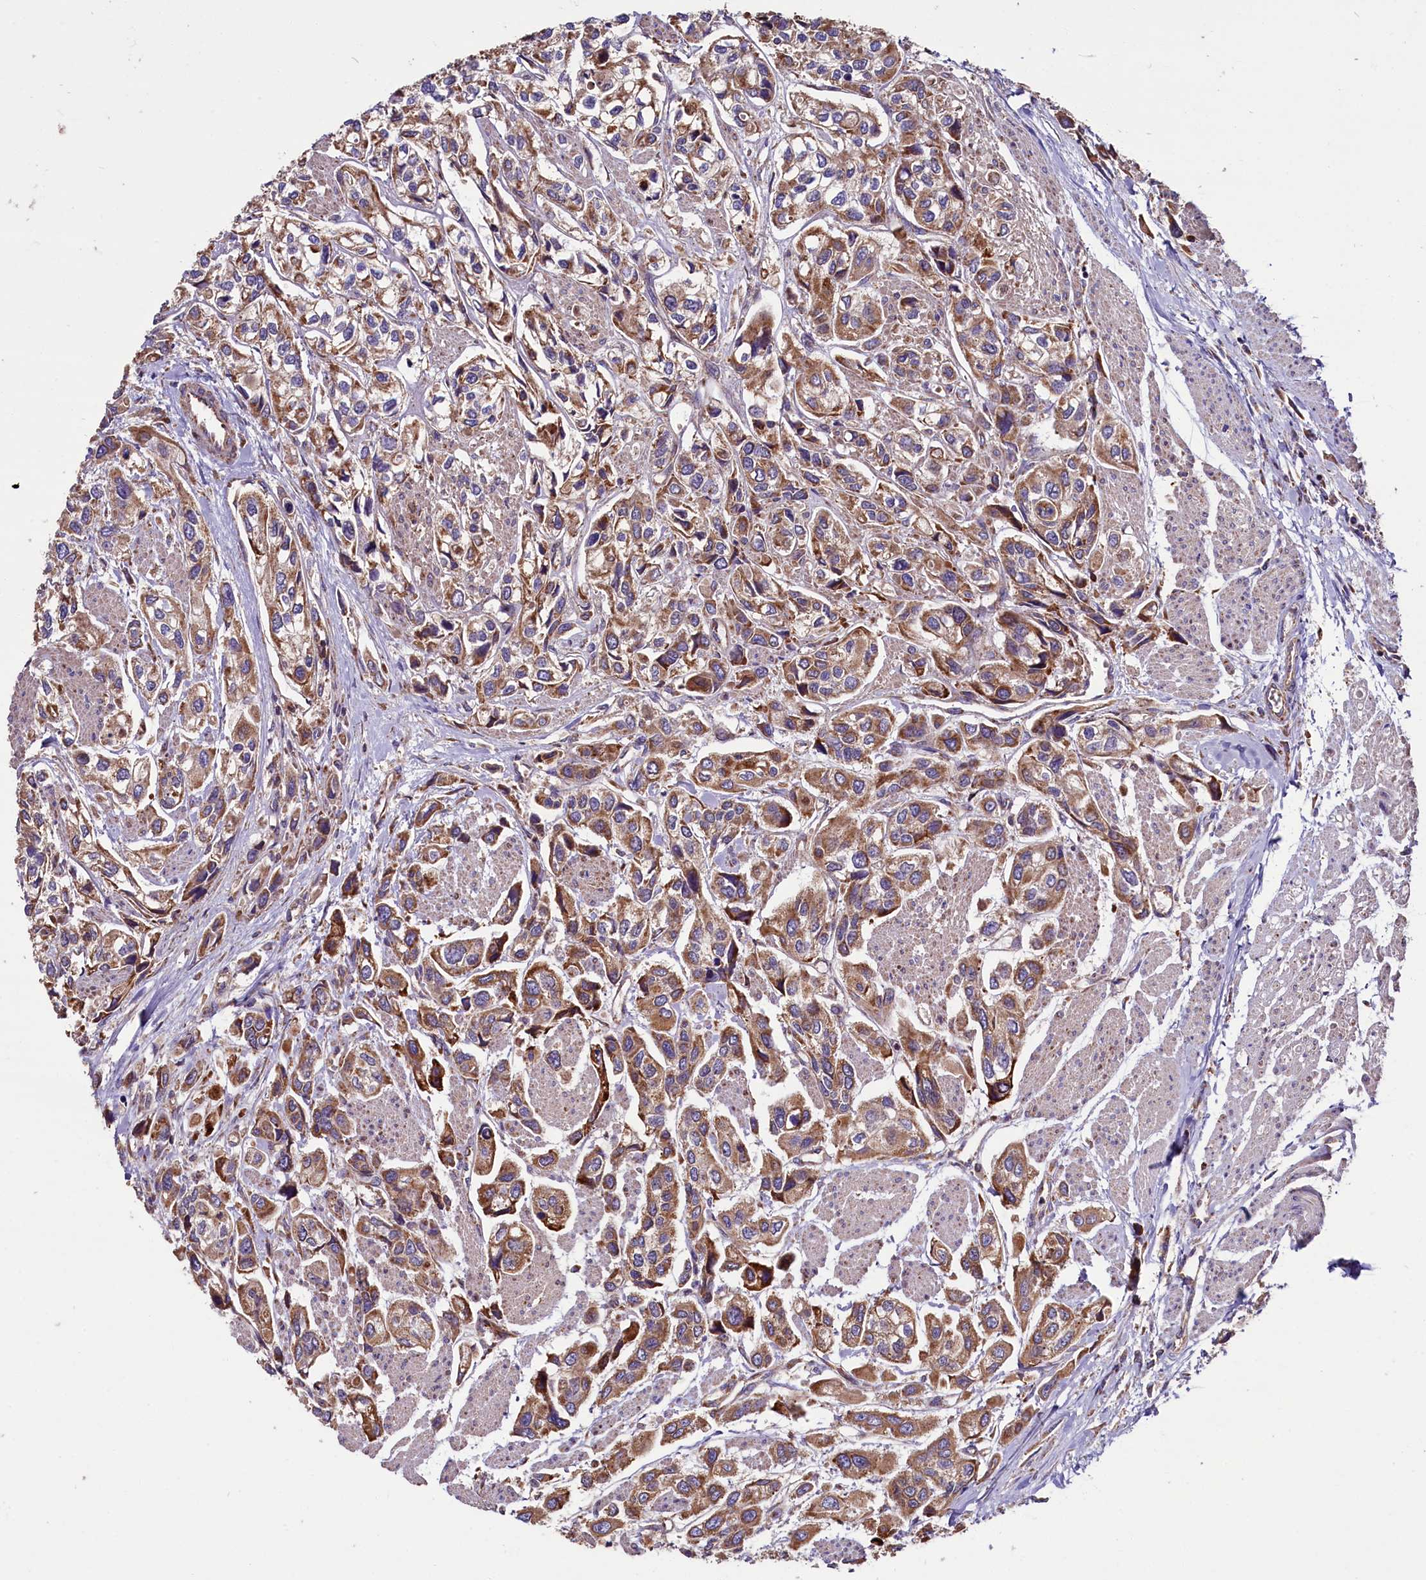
{"staining": {"intensity": "moderate", "quantity": ">75%", "location": "cytoplasmic/membranous"}, "tissue": "urothelial cancer", "cell_type": "Tumor cells", "image_type": "cancer", "snomed": [{"axis": "morphology", "description": "Urothelial carcinoma, High grade"}, {"axis": "topography", "description": "Urinary bladder"}], "caption": "Urothelial cancer stained with DAB (3,3'-diaminobenzidine) immunohistochemistry demonstrates medium levels of moderate cytoplasmic/membranous positivity in approximately >75% of tumor cells.", "gene": "ZSWIM1", "patient": {"sex": "male", "age": 67}}